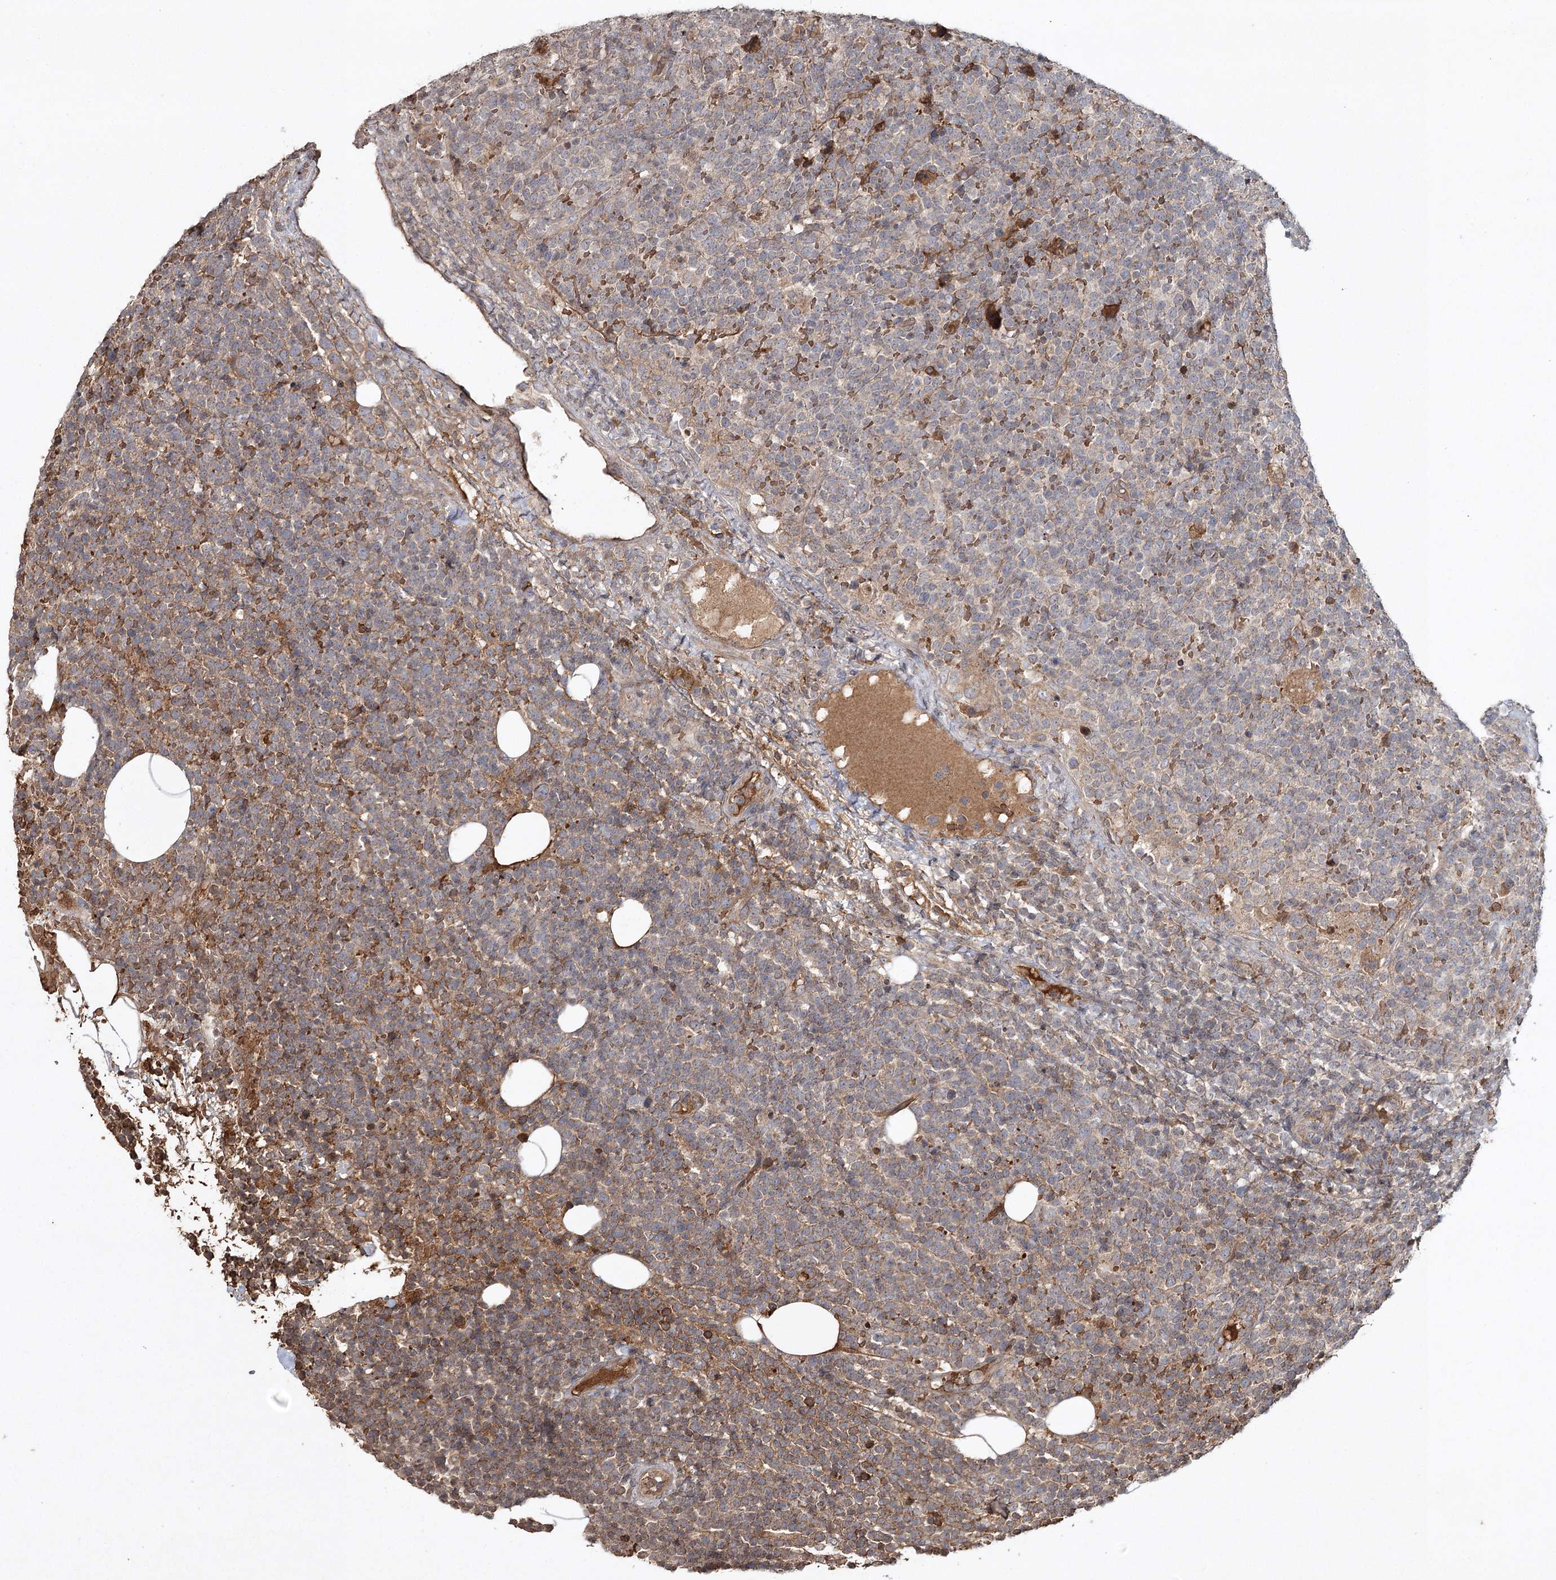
{"staining": {"intensity": "moderate", "quantity": "<25%", "location": "cytoplasmic/membranous"}, "tissue": "lymphoma", "cell_type": "Tumor cells", "image_type": "cancer", "snomed": [{"axis": "morphology", "description": "Malignant lymphoma, non-Hodgkin's type, High grade"}, {"axis": "topography", "description": "Lymph node"}], "caption": "Immunohistochemical staining of human high-grade malignant lymphoma, non-Hodgkin's type demonstrates moderate cytoplasmic/membranous protein staining in about <25% of tumor cells.", "gene": "CYP2B6", "patient": {"sex": "male", "age": 61}}